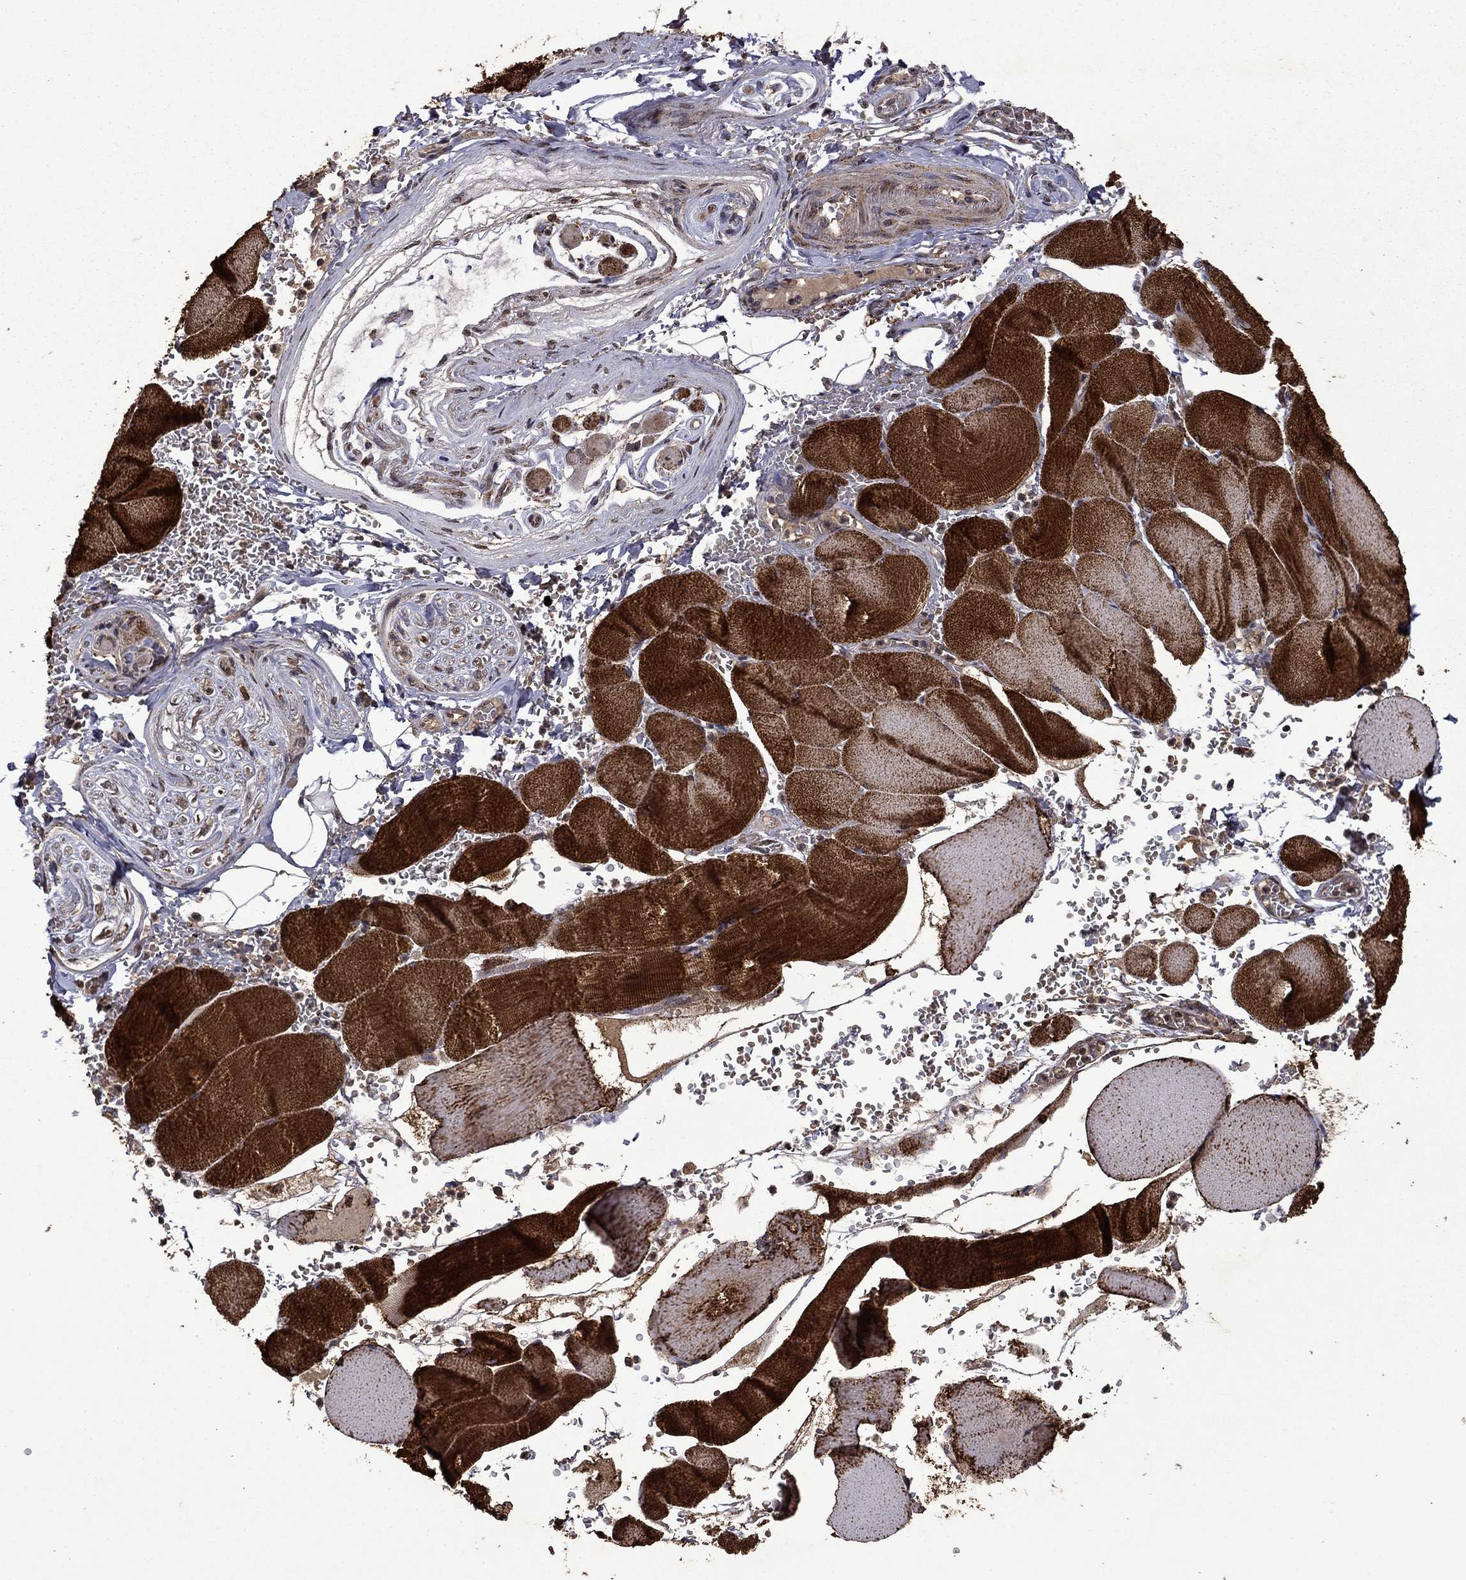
{"staining": {"intensity": "strong", "quantity": ">75%", "location": "cytoplasmic/membranous"}, "tissue": "skeletal muscle", "cell_type": "Myocytes", "image_type": "normal", "snomed": [{"axis": "morphology", "description": "Normal tissue, NOS"}, {"axis": "topography", "description": "Skeletal muscle"}], "caption": "Strong cytoplasmic/membranous protein expression is identified in about >75% of myocytes in skeletal muscle. (Stains: DAB (3,3'-diaminobenzidine) in brown, nuclei in blue, Microscopy: brightfield microscopy at high magnification).", "gene": "ITM2B", "patient": {"sex": "male", "age": 56}}